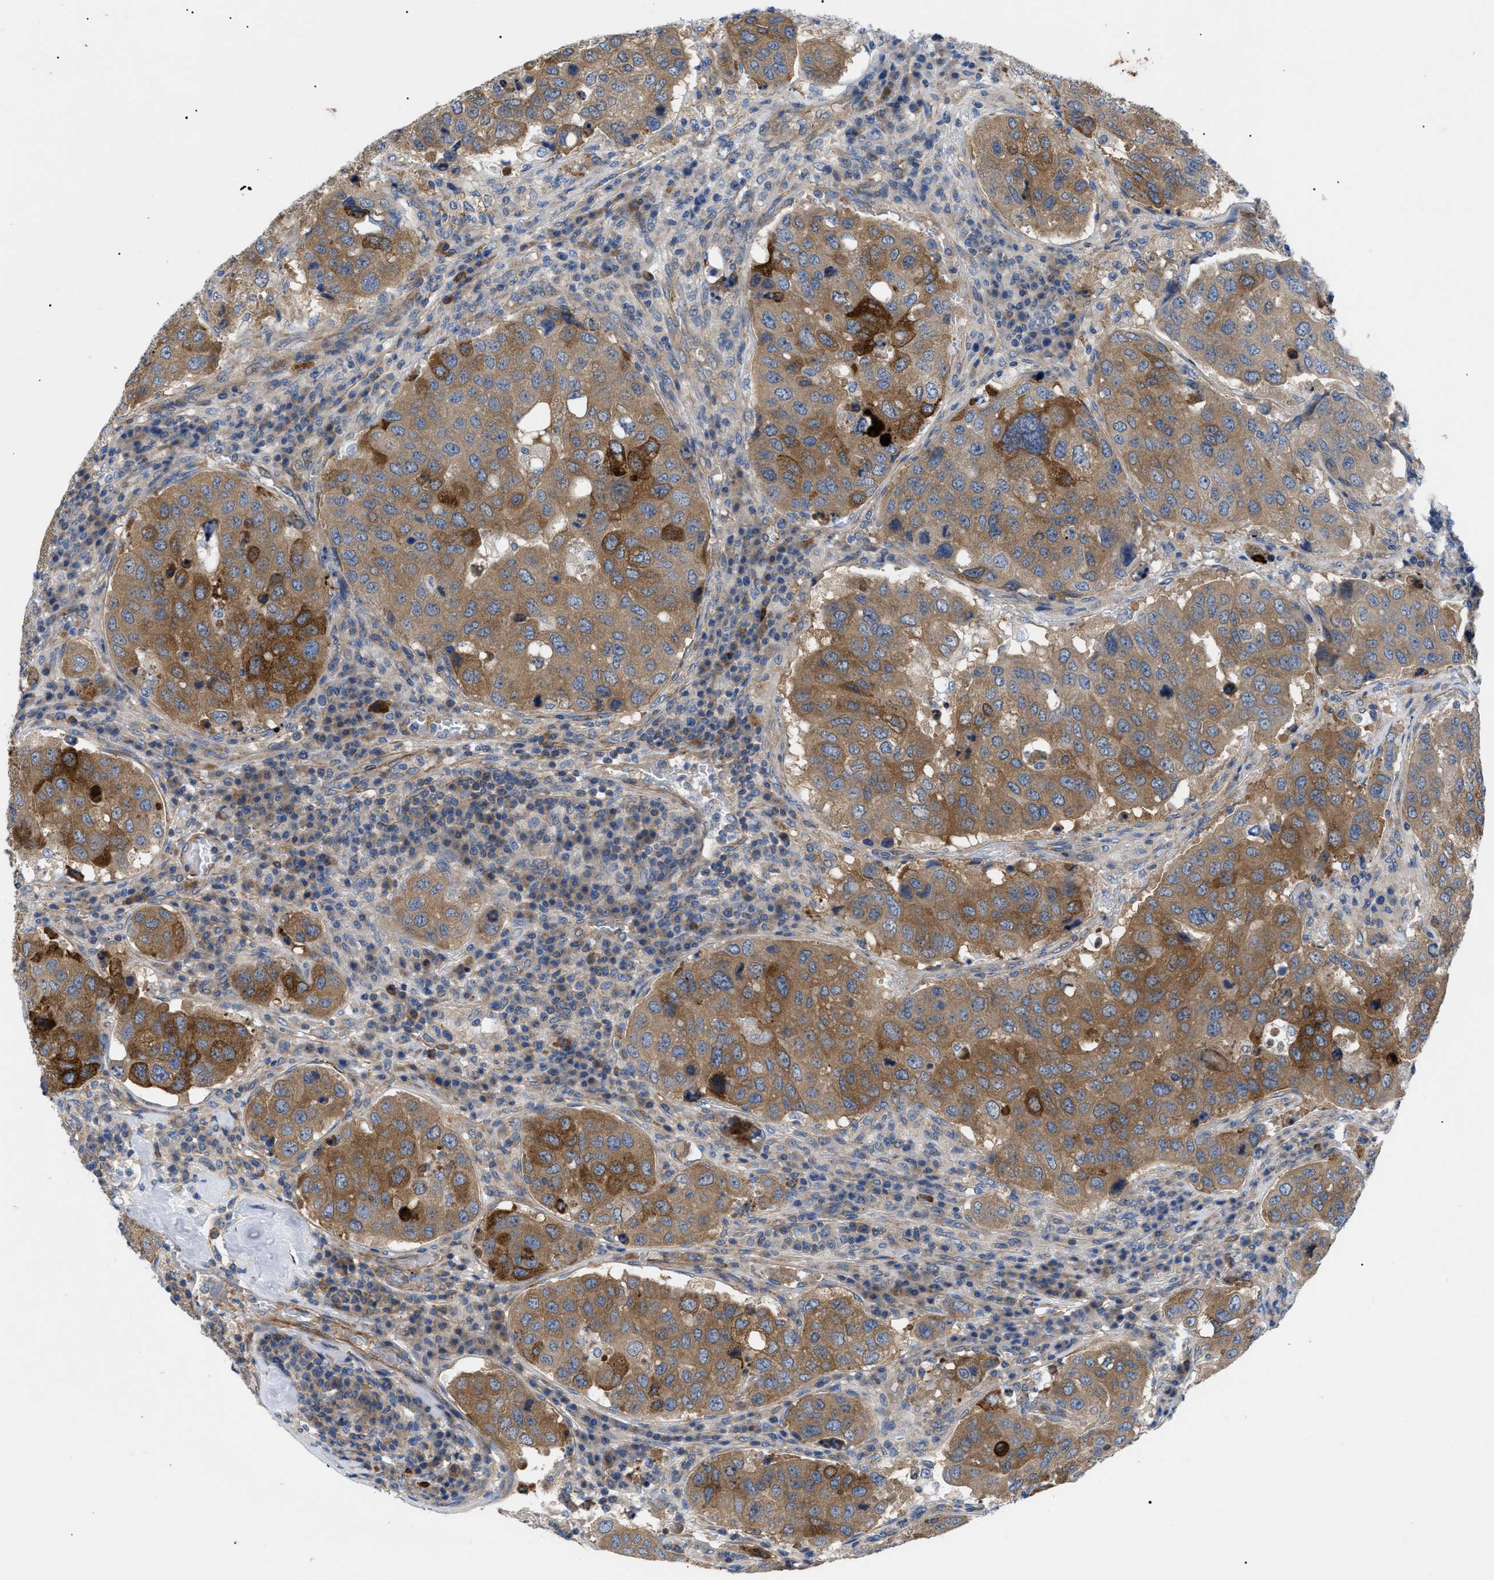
{"staining": {"intensity": "moderate", "quantity": ">75%", "location": "cytoplasmic/membranous"}, "tissue": "urothelial cancer", "cell_type": "Tumor cells", "image_type": "cancer", "snomed": [{"axis": "morphology", "description": "Urothelial carcinoma, High grade"}, {"axis": "topography", "description": "Lymph node"}, {"axis": "topography", "description": "Urinary bladder"}], "caption": "Protein expression analysis of urothelial cancer reveals moderate cytoplasmic/membranous expression in approximately >75% of tumor cells.", "gene": "HSPB8", "patient": {"sex": "male", "age": 51}}